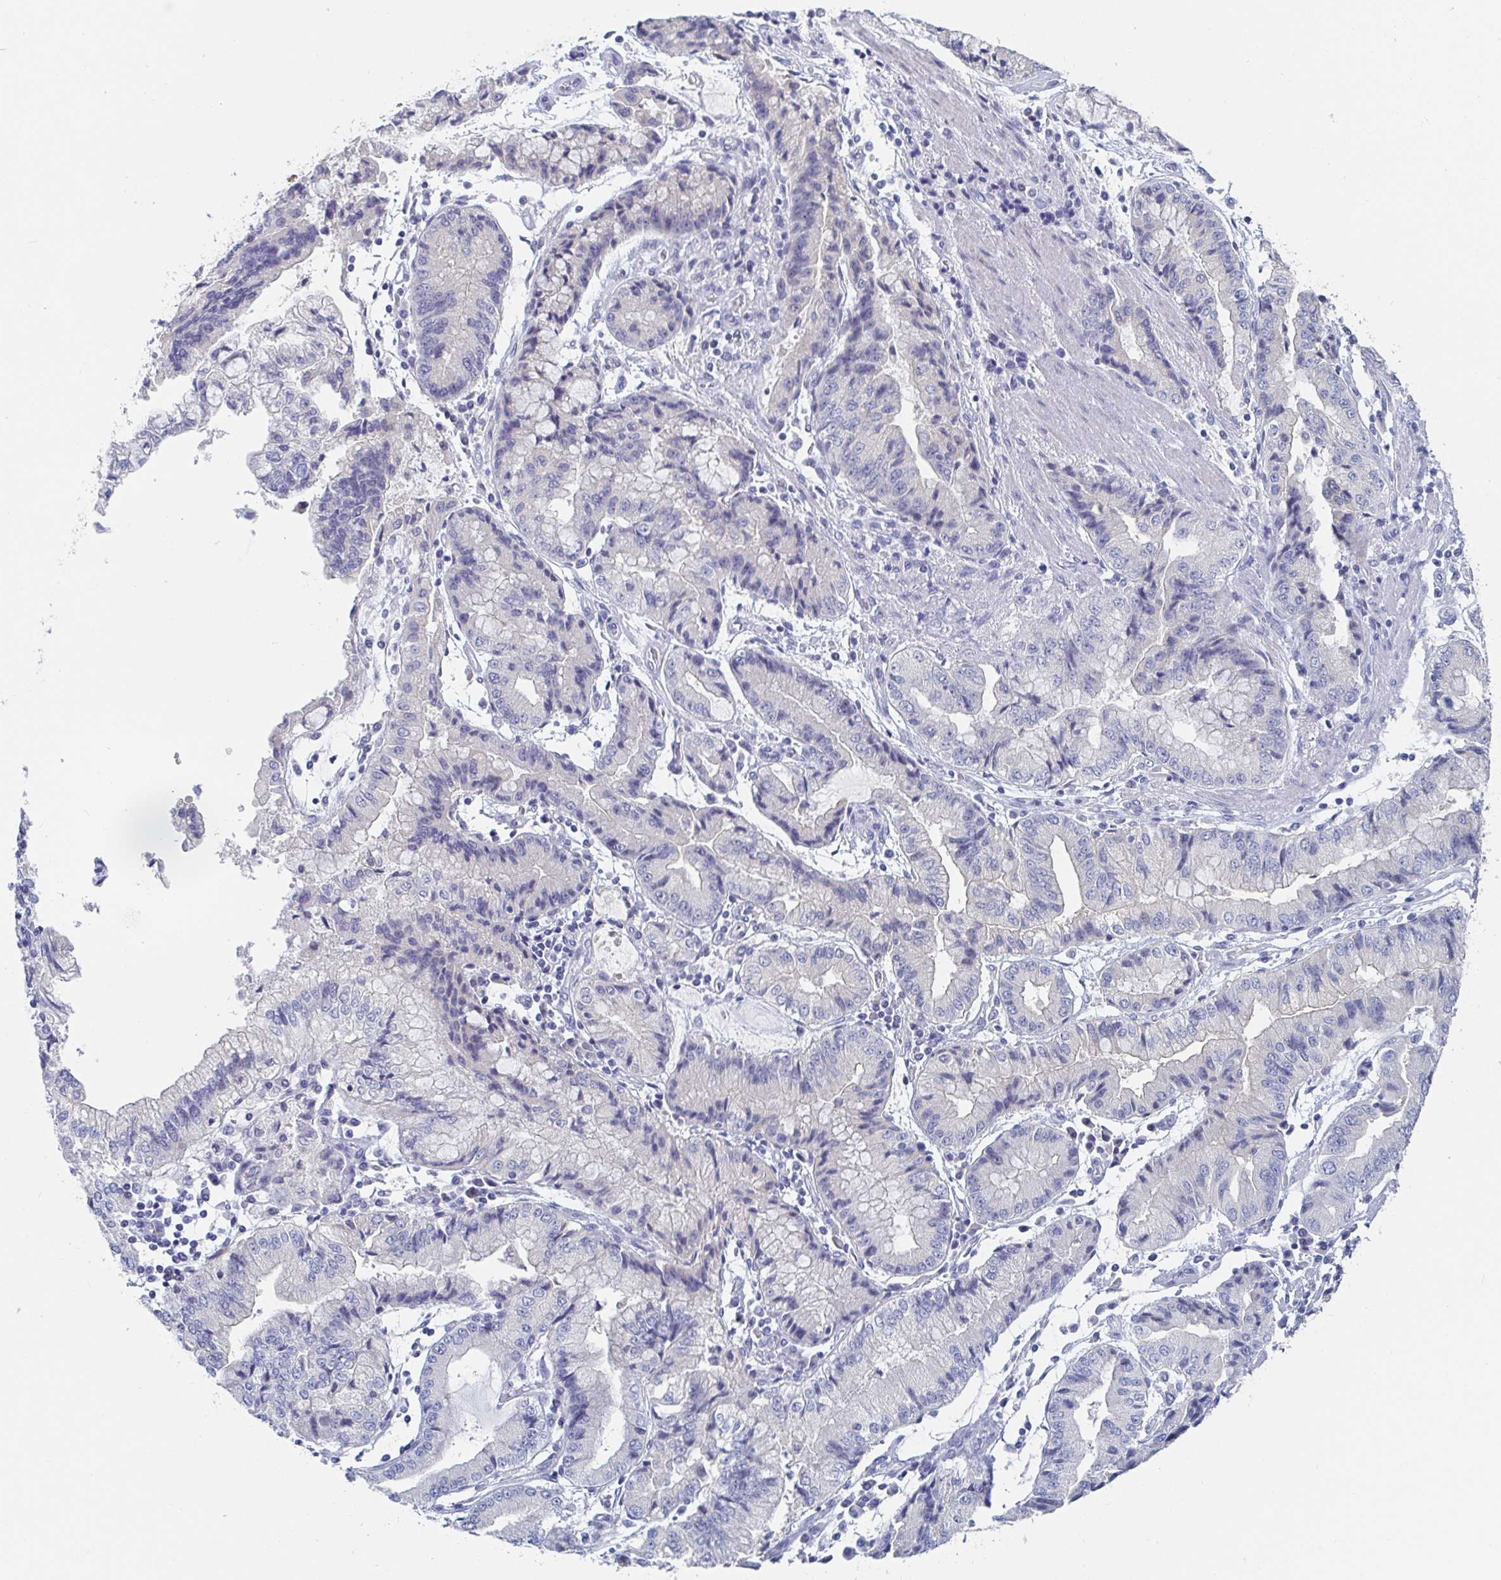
{"staining": {"intensity": "negative", "quantity": "none", "location": "none"}, "tissue": "stomach cancer", "cell_type": "Tumor cells", "image_type": "cancer", "snomed": [{"axis": "morphology", "description": "Adenocarcinoma, NOS"}, {"axis": "topography", "description": "Stomach, upper"}], "caption": "IHC of stomach cancer (adenocarcinoma) demonstrates no positivity in tumor cells. (DAB (3,3'-diaminobenzidine) IHC with hematoxylin counter stain).", "gene": "ZNF430", "patient": {"sex": "female", "age": 74}}